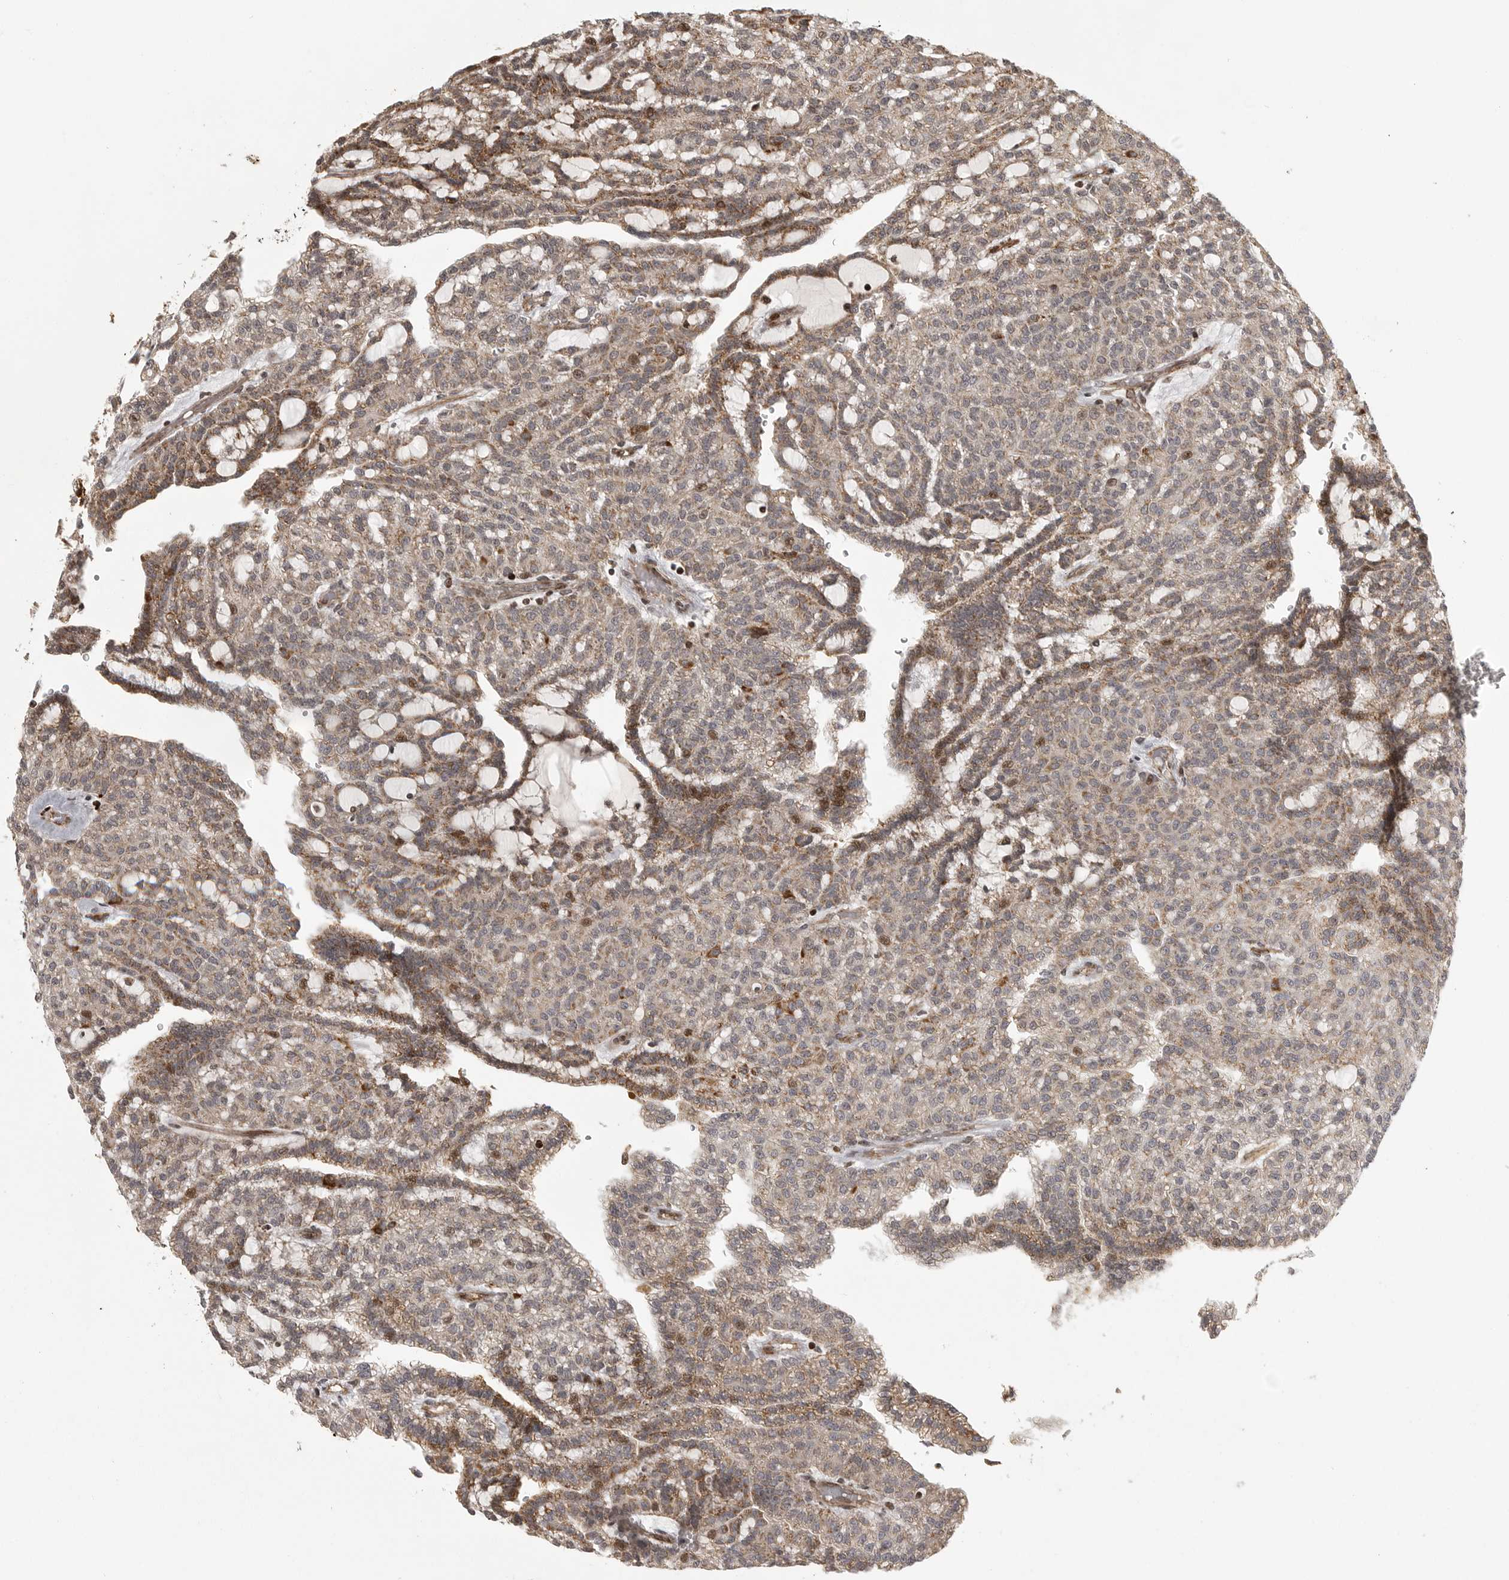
{"staining": {"intensity": "moderate", "quantity": "25%-75%", "location": "cytoplasmic/membranous"}, "tissue": "renal cancer", "cell_type": "Tumor cells", "image_type": "cancer", "snomed": [{"axis": "morphology", "description": "Adenocarcinoma, NOS"}, {"axis": "topography", "description": "Kidney"}], "caption": "Immunohistochemical staining of renal cancer shows medium levels of moderate cytoplasmic/membranous protein expression in approximately 25%-75% of tumor cells. The staining was performed using DAB (3,3'-diaminobenzidine) to visualize the protein expression in brown, while the nuclei were stained in blue with hematoxylin (Magnification: 20x).", "gene": "NARS2", "patient": {"sex": "male", "age": 63}}